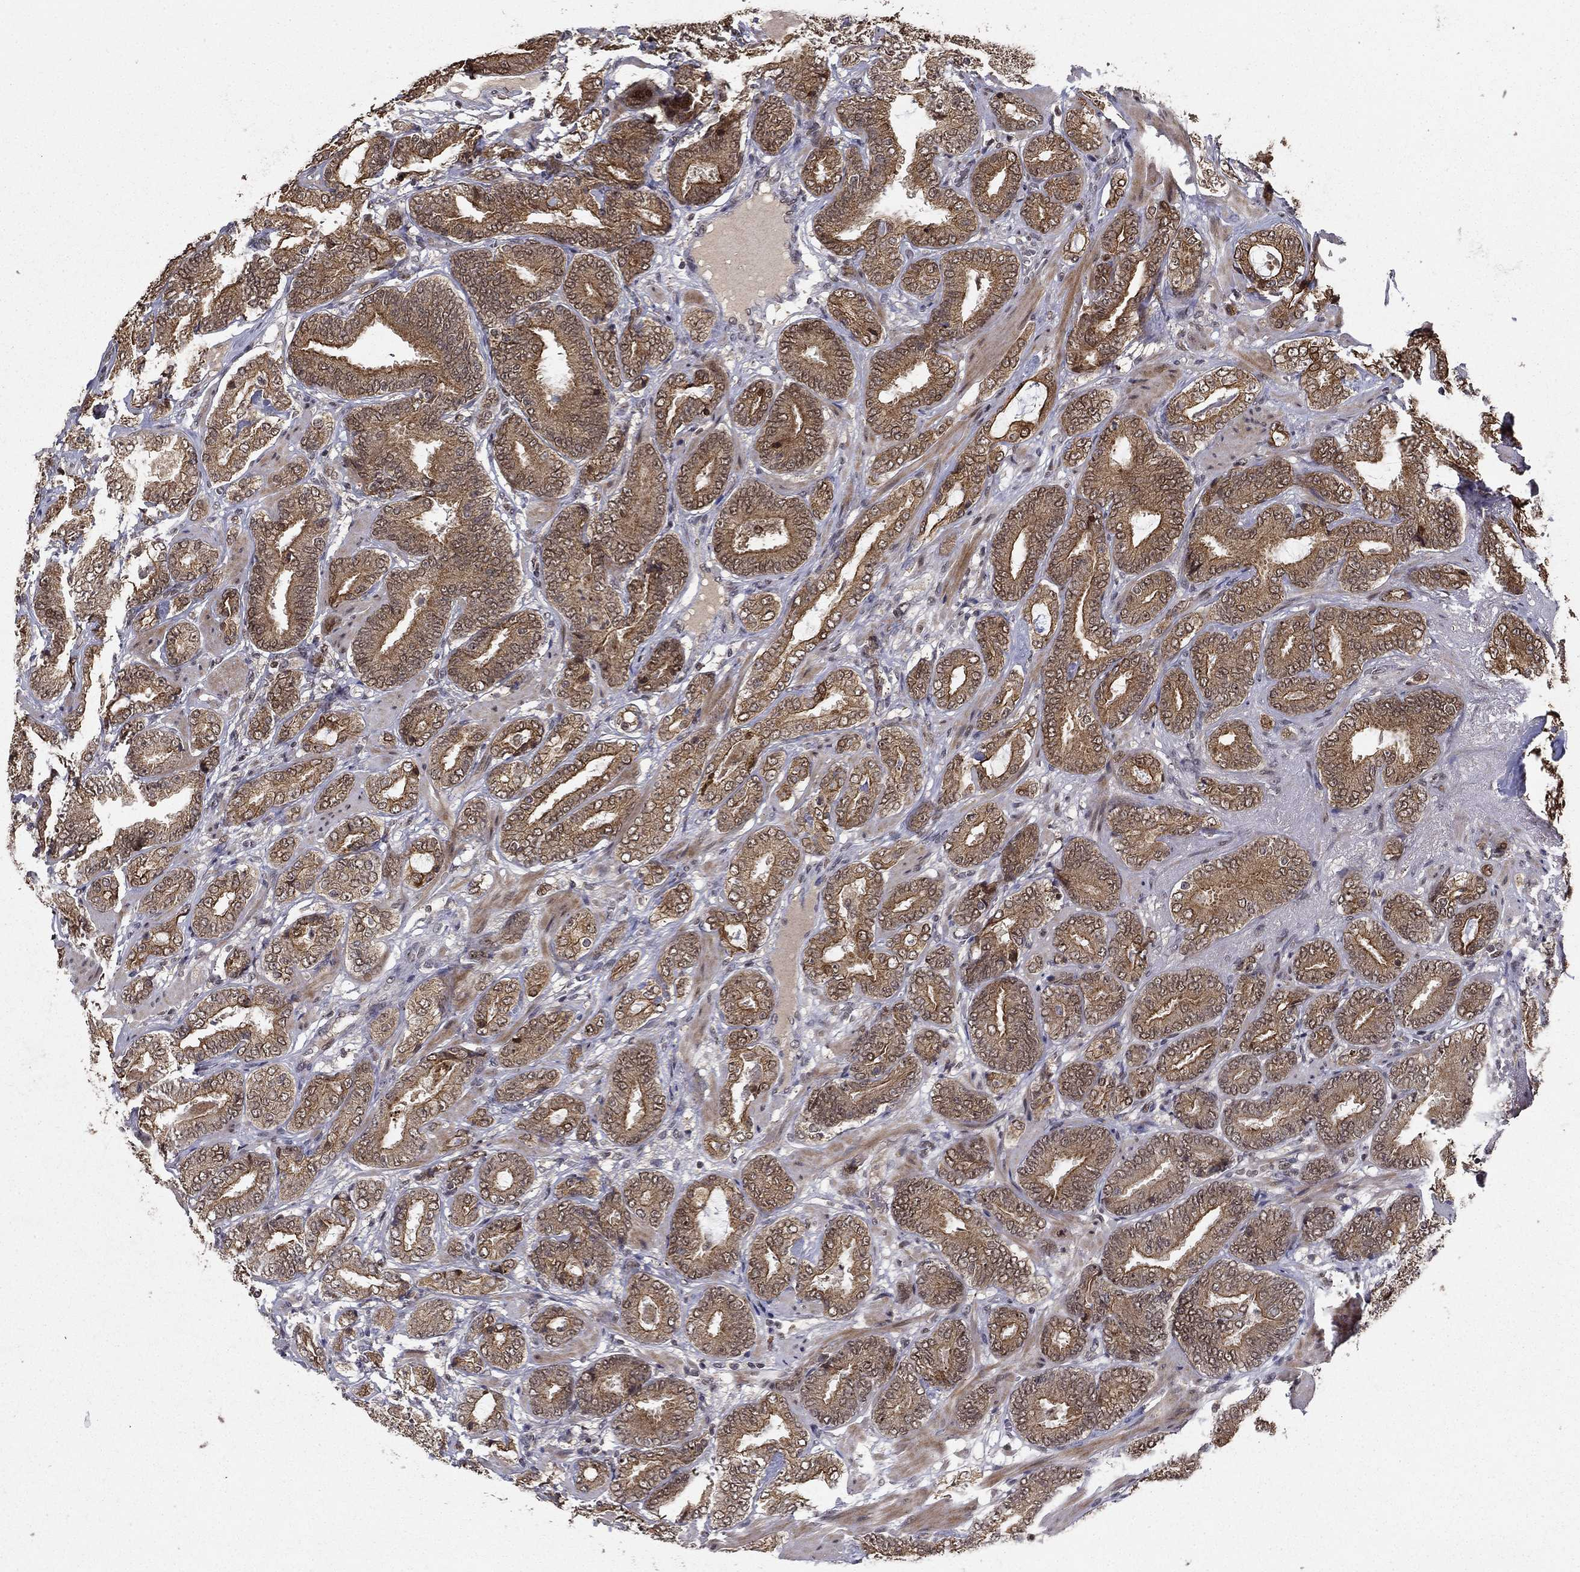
{"staining": {"intensity": "moderate", "quantity": ">75%", "location": "cytoplasmic/membranous"}, "tissue": "prostate cancer", "cell_type": "Tumor cells", "image_type": "cancer", "snomed": [{"axis": "morphology", "description": "Adenocarcinoma, Low grade"}, {"axis": "topography", "description": "Prostate"}], "caption": "Immunohistochemistry (IHC) of human prostate cancer shows medium levels of moderate cytoplasmic/membranous positivity in about >75% of tumor cells.", "gene": "CDCA7L", "patient": {"sex": "male", "age": 60}}